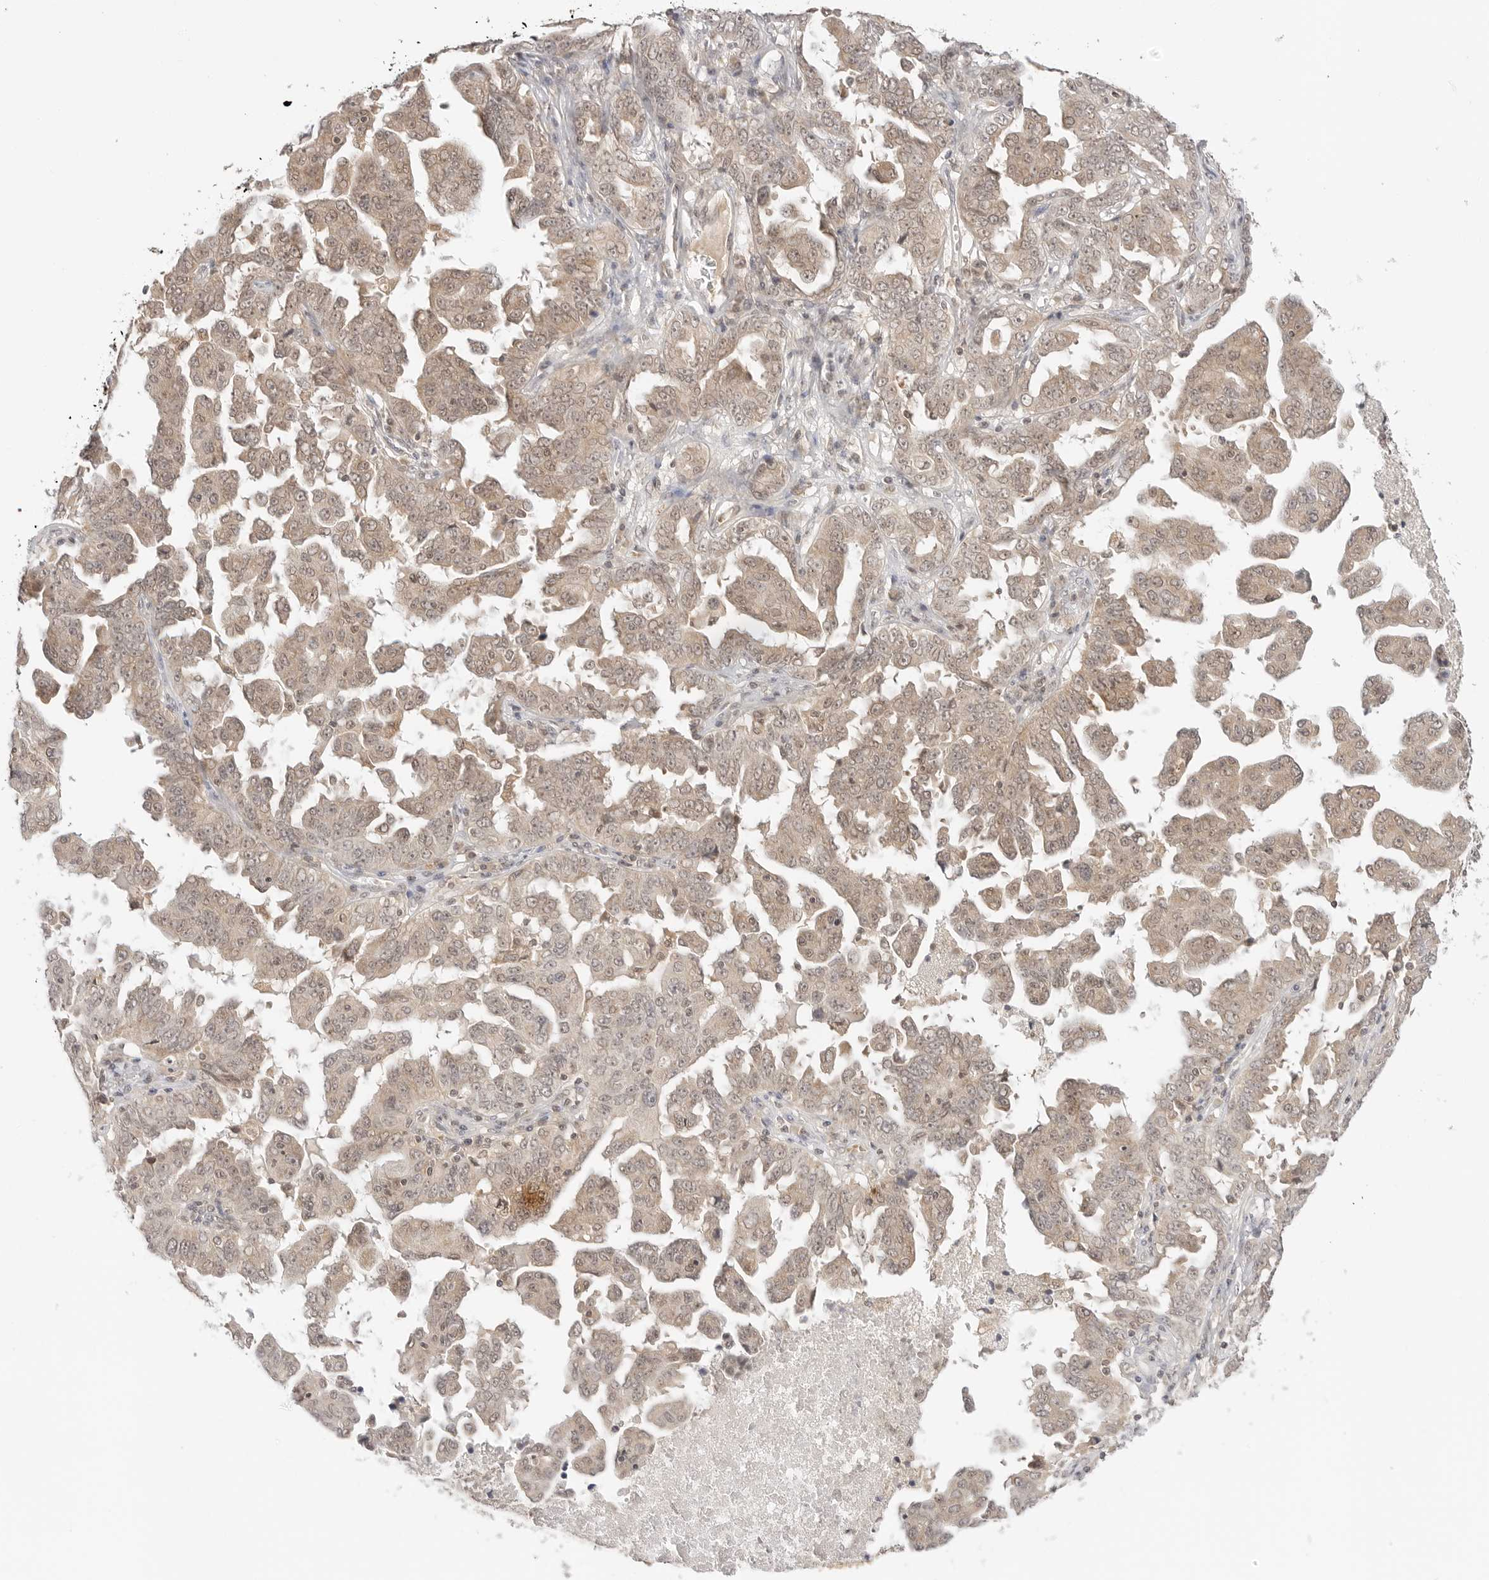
{"staining": {"intensity": "weak", "quantity": ">75%", "location": "cytoplasmic/membranous"}, "tissue": "ovarian cancer", "cell_type": "Tumor cells", "image_type": "cancer", "snomed": [{"axis": "morphology", "description": "Carcinoma, endometroid"}, {"axis": "topography", "description": "Ovary"}], "caption": "Immunohistochemistry (IHC) (DAB) staining of human ovarian endometroid carcinoma shows weak cytoplasmic/membranous protein expression in approximately >75% of tumor cells.", "gene": "GPR34", "patient": {"sex": "female", "age": 62}}